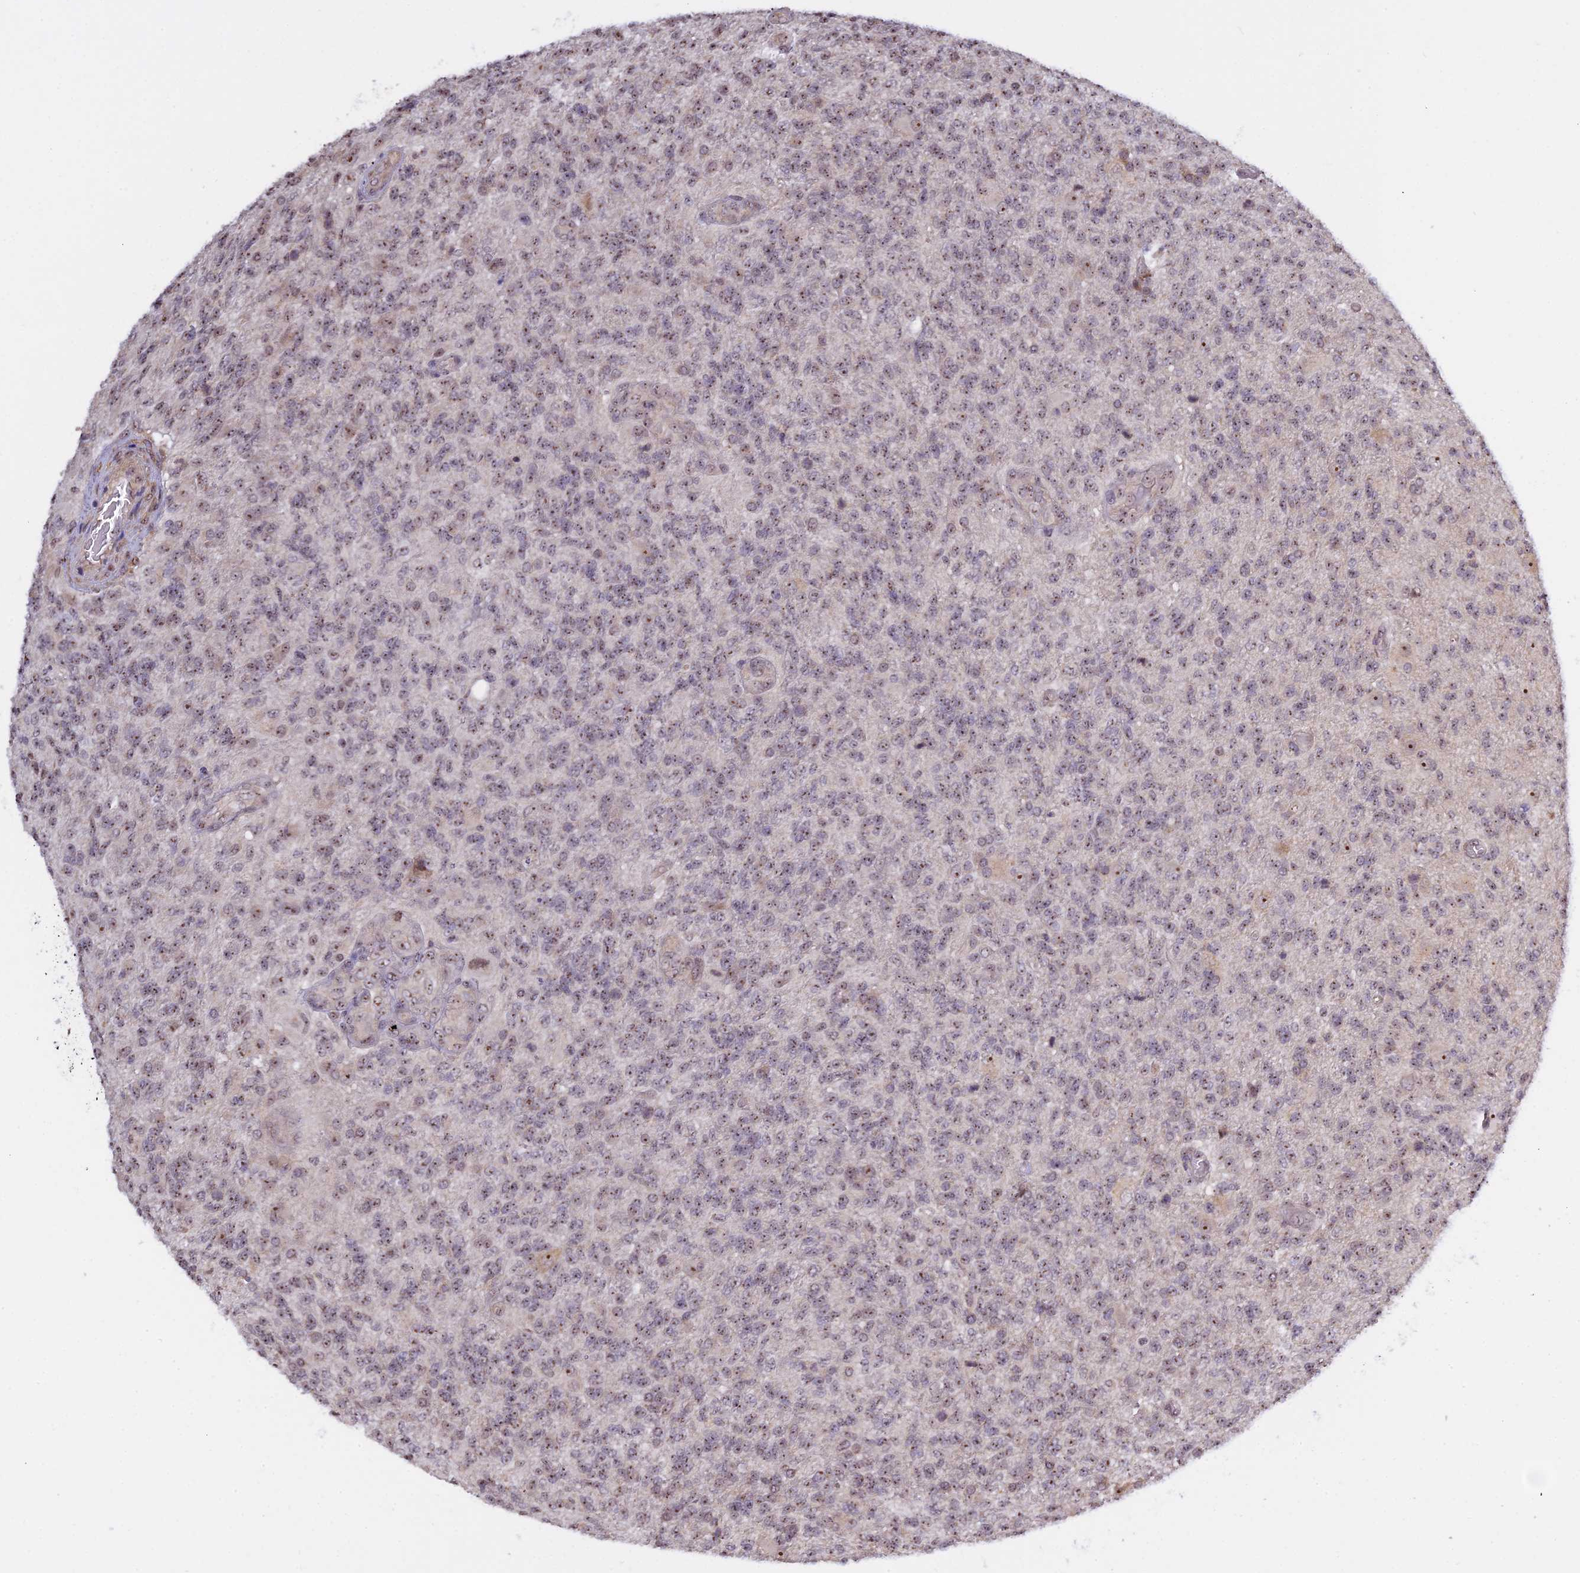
{"staining": {"intensity": "weak", "quantity": ">75%", "location": "nuclear"}, "tissue": "glioma", "cell_type": "Tumor cells", "image_type": "cancer", "snomed": [{"axis": "morphology", "description": "Glioma, malignant, High grade"}, {"axis": "topography", "description": "Brain"}], "caption": "A high-resolution photomicrograph shows IHC staining of malignant glioma (high-grade), which exhibits weak nuclear staining in approximately >75% of tumor cells.", "gene": "MGA", "patient": {"sex": "male", "age": 56}}